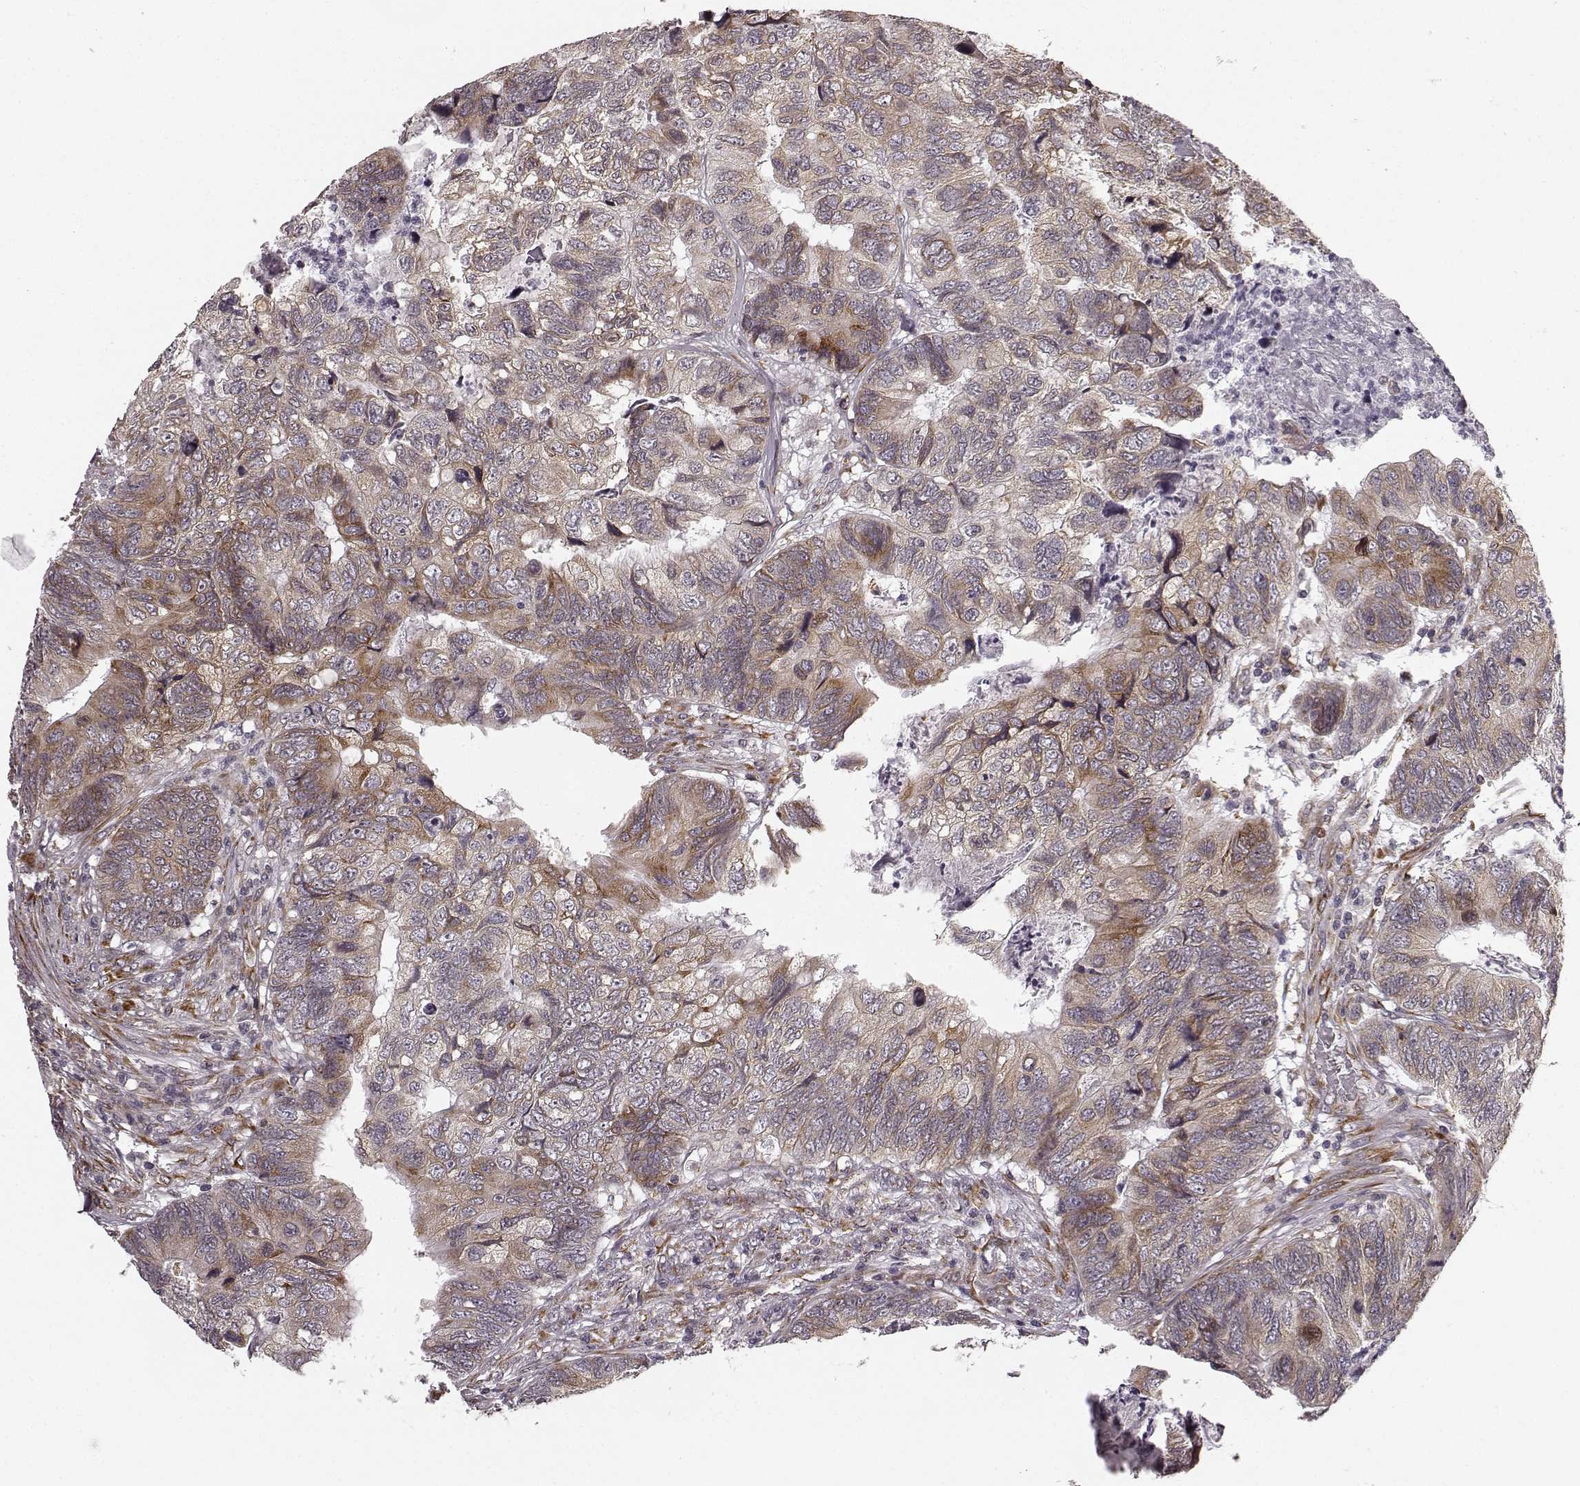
{"staining": {"intensity": "weak", "quantity": ">75%", "location": "cytoplasmic/membranous"}, "tissue": "colorectal cancer", "cell_type": "Tumor cells", "image_type": "cancer", "snomed": [{"axis": "morphology", "description": "Adenocarcinoma, NOS"}, {"axis": "topography", "description": "Colon"}], "caption": "Adenocarcinoma (colorectal) stained for a protein exhibits weak cytoplasmic/membranous positivity in tumor cells. (brown staining indicates protein expression, while blue staining denotes nuclei).", "gene": "TMEM14A", "patient": {"sex": "female", "age": 67}}